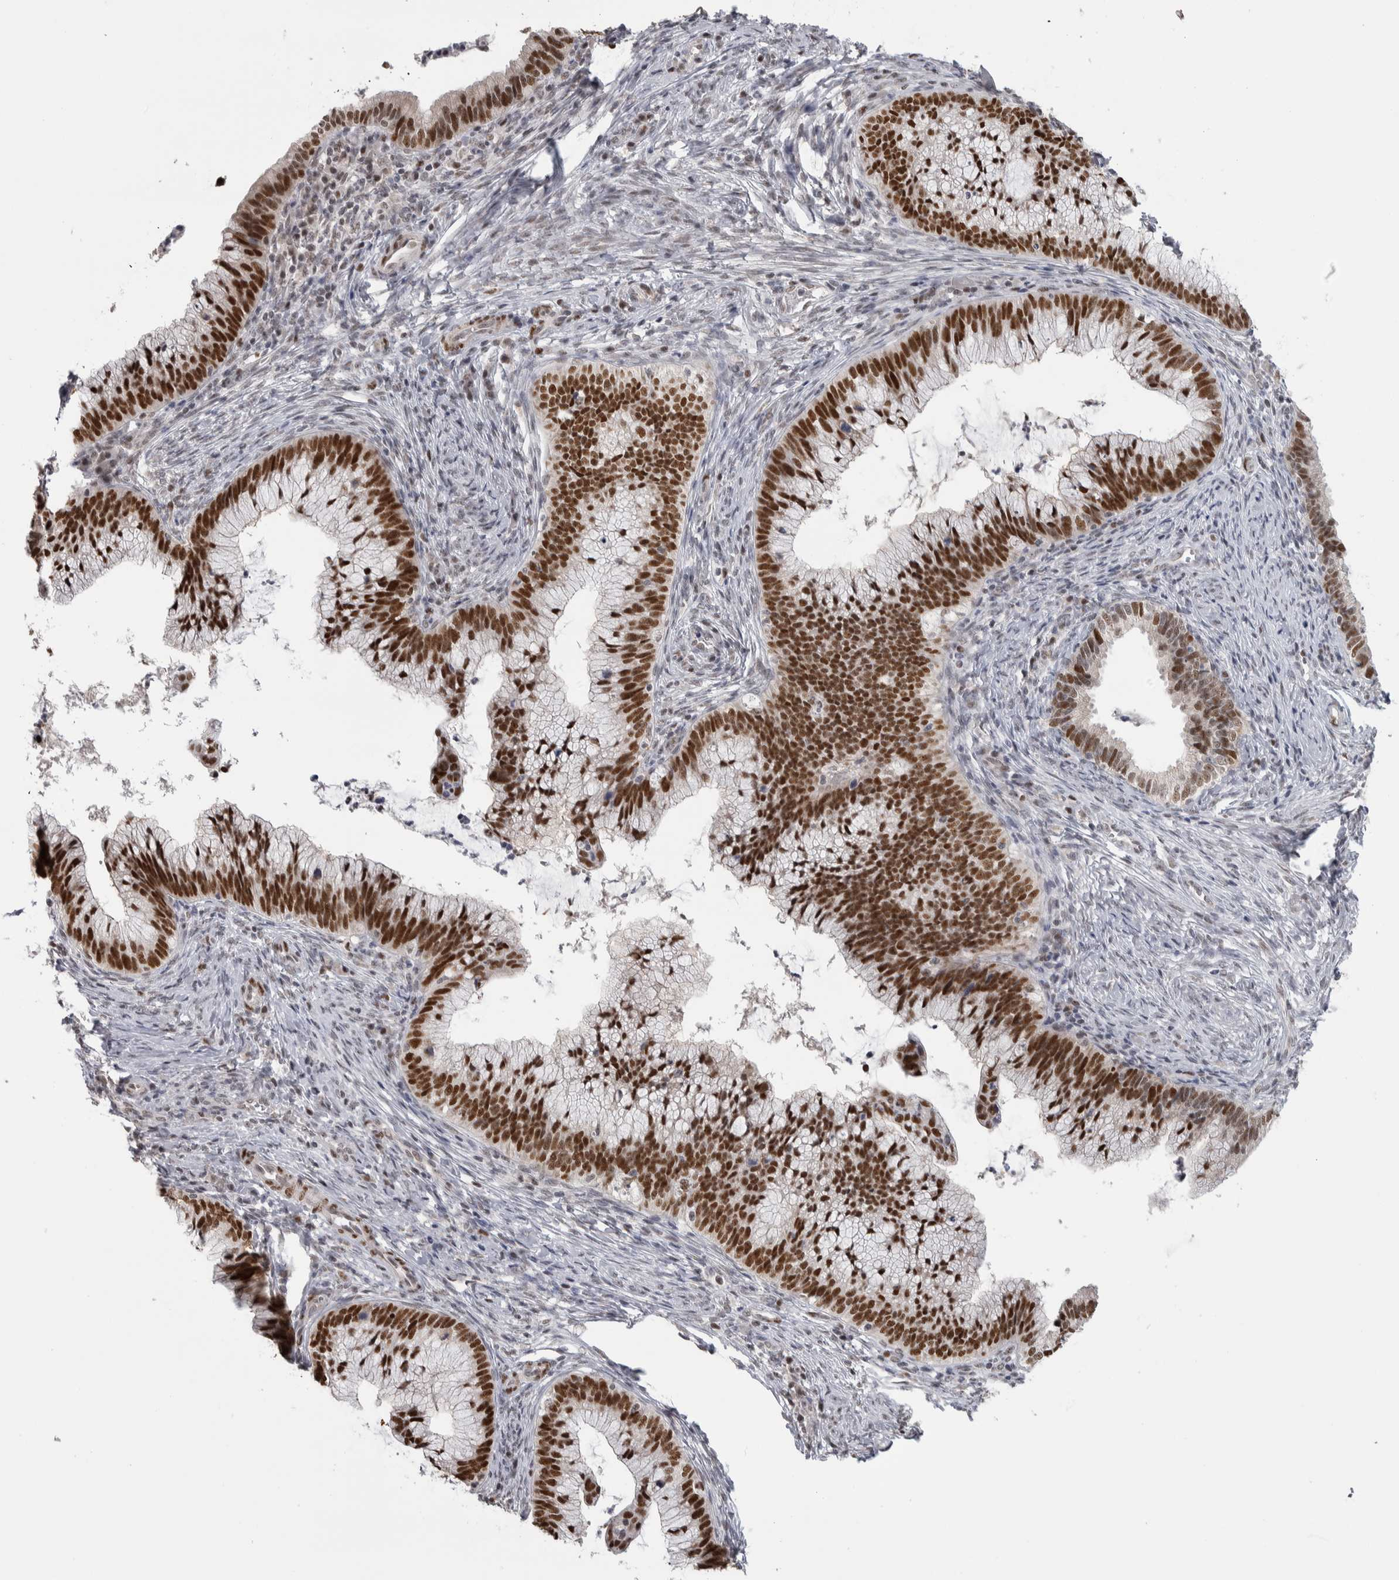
{"staining": {"intensity": "strong", "quantity": ">75%", "location": "nuclear"}, "tissue": "cervical cancer", "cell_type": "Tumor cells", "image_type": "cancer", "snomed": [{"axis": "morphology", "description": "Adenocarcinoma, NOS"}, {"axis": "topography", "description": "Cervix"}], "caption": "Adenocarcinoma (cervical) tissue demonstrates strong nuclear positivity in approximately >75% of tumor cells, visualized by immunohistochemistry.", "gene": "HEXIM2", "patient": {"sex": "female", "age": 36}}